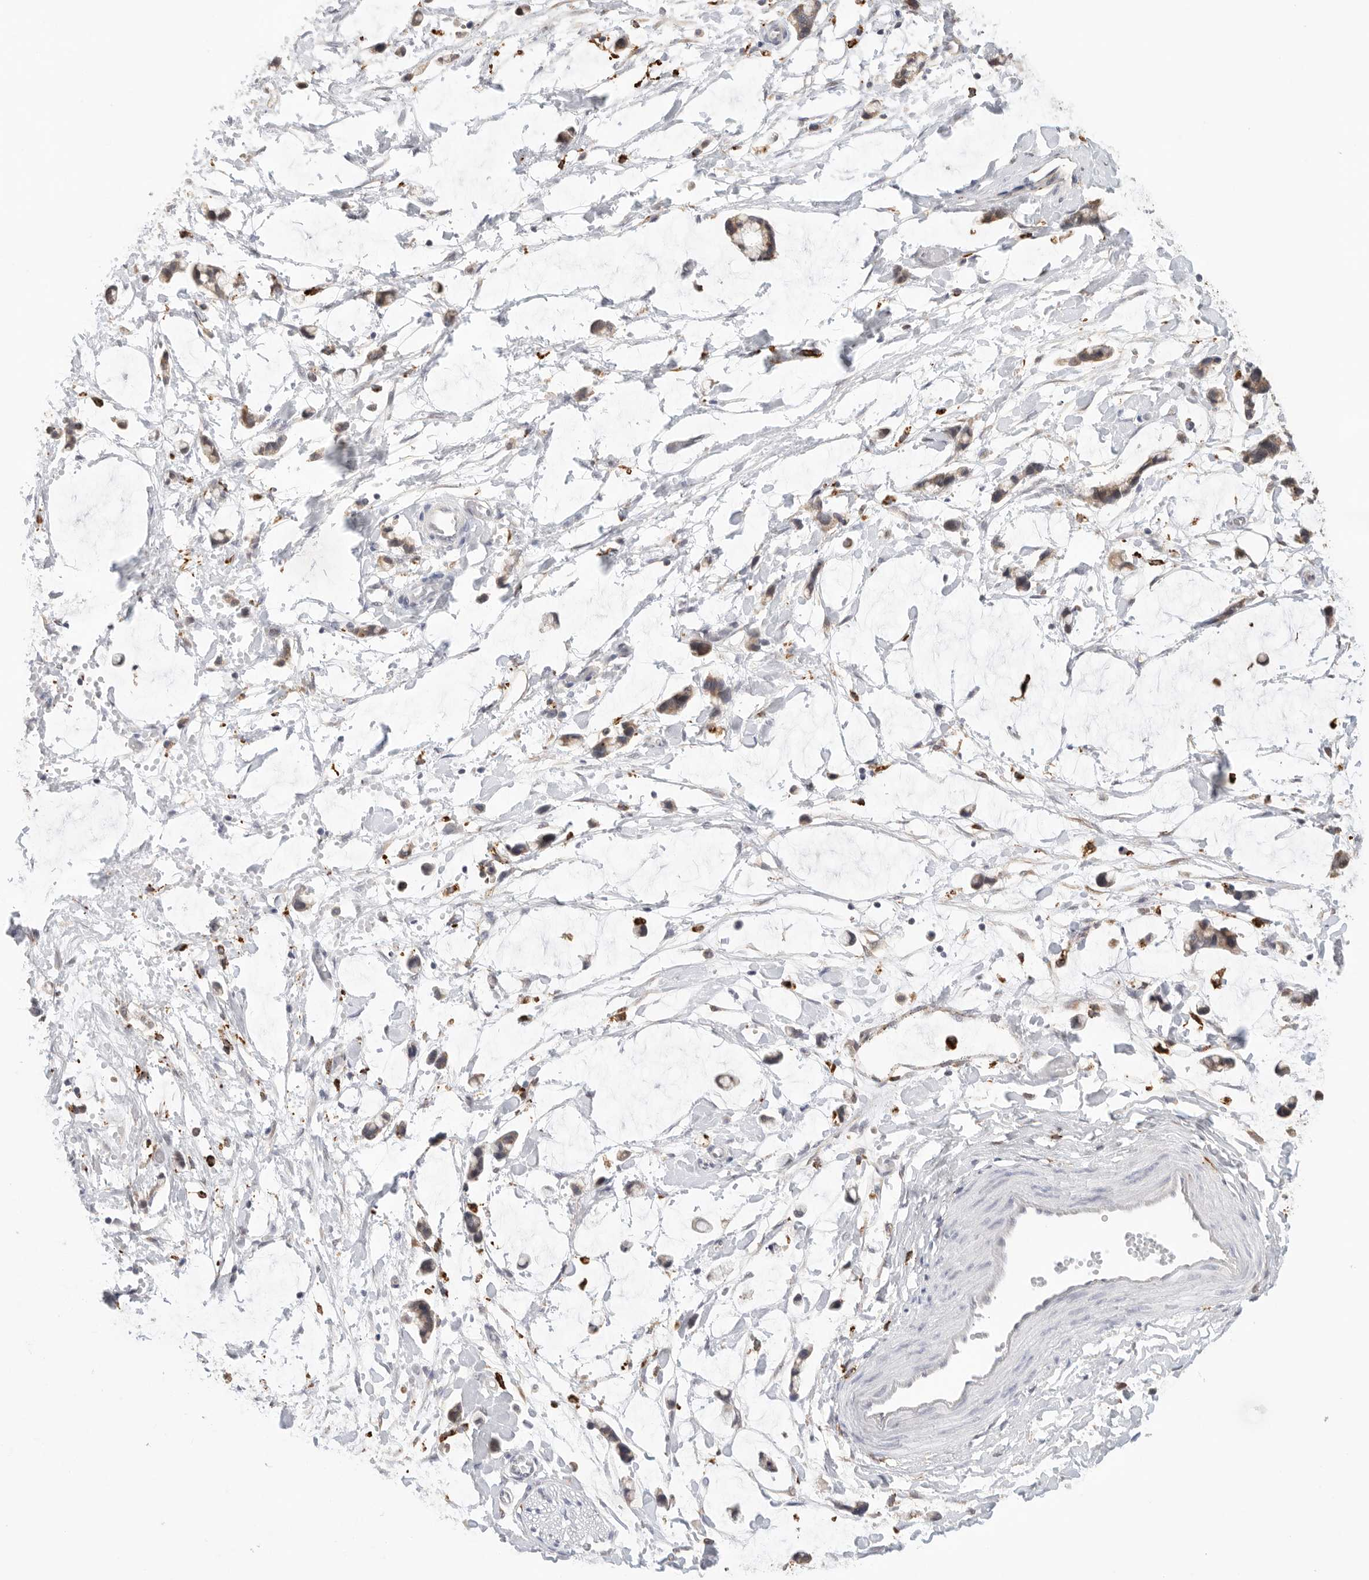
{"staining": {"intensity": "negative", "quantity": "none", "location": "none"}, "tissue": "adipose tissue", "cell_type": "Adipocytes", "image_type": "normal", "snomed": [{"axis": "morphology", "description": "Normal tissue, NOS"}, {"axis": "morphology", "description": "Adenocarcinoma, NOS"}, {"axis": "topography", "description": "Colon"}, {"axis": "topography", "description": "Peripheral nerve tissue"}], "caption": "Protein analysis of benign adipose tissue reveals no significant expression in adipocytes. (Stains: DAB (3,3'-diaminobenzidine) IHC with hematoxylin counter stain, Microscopy: brightfield microscopy at high magnification).", "gene": "GGH", "patient": {"sex": "male", "age": 14}}